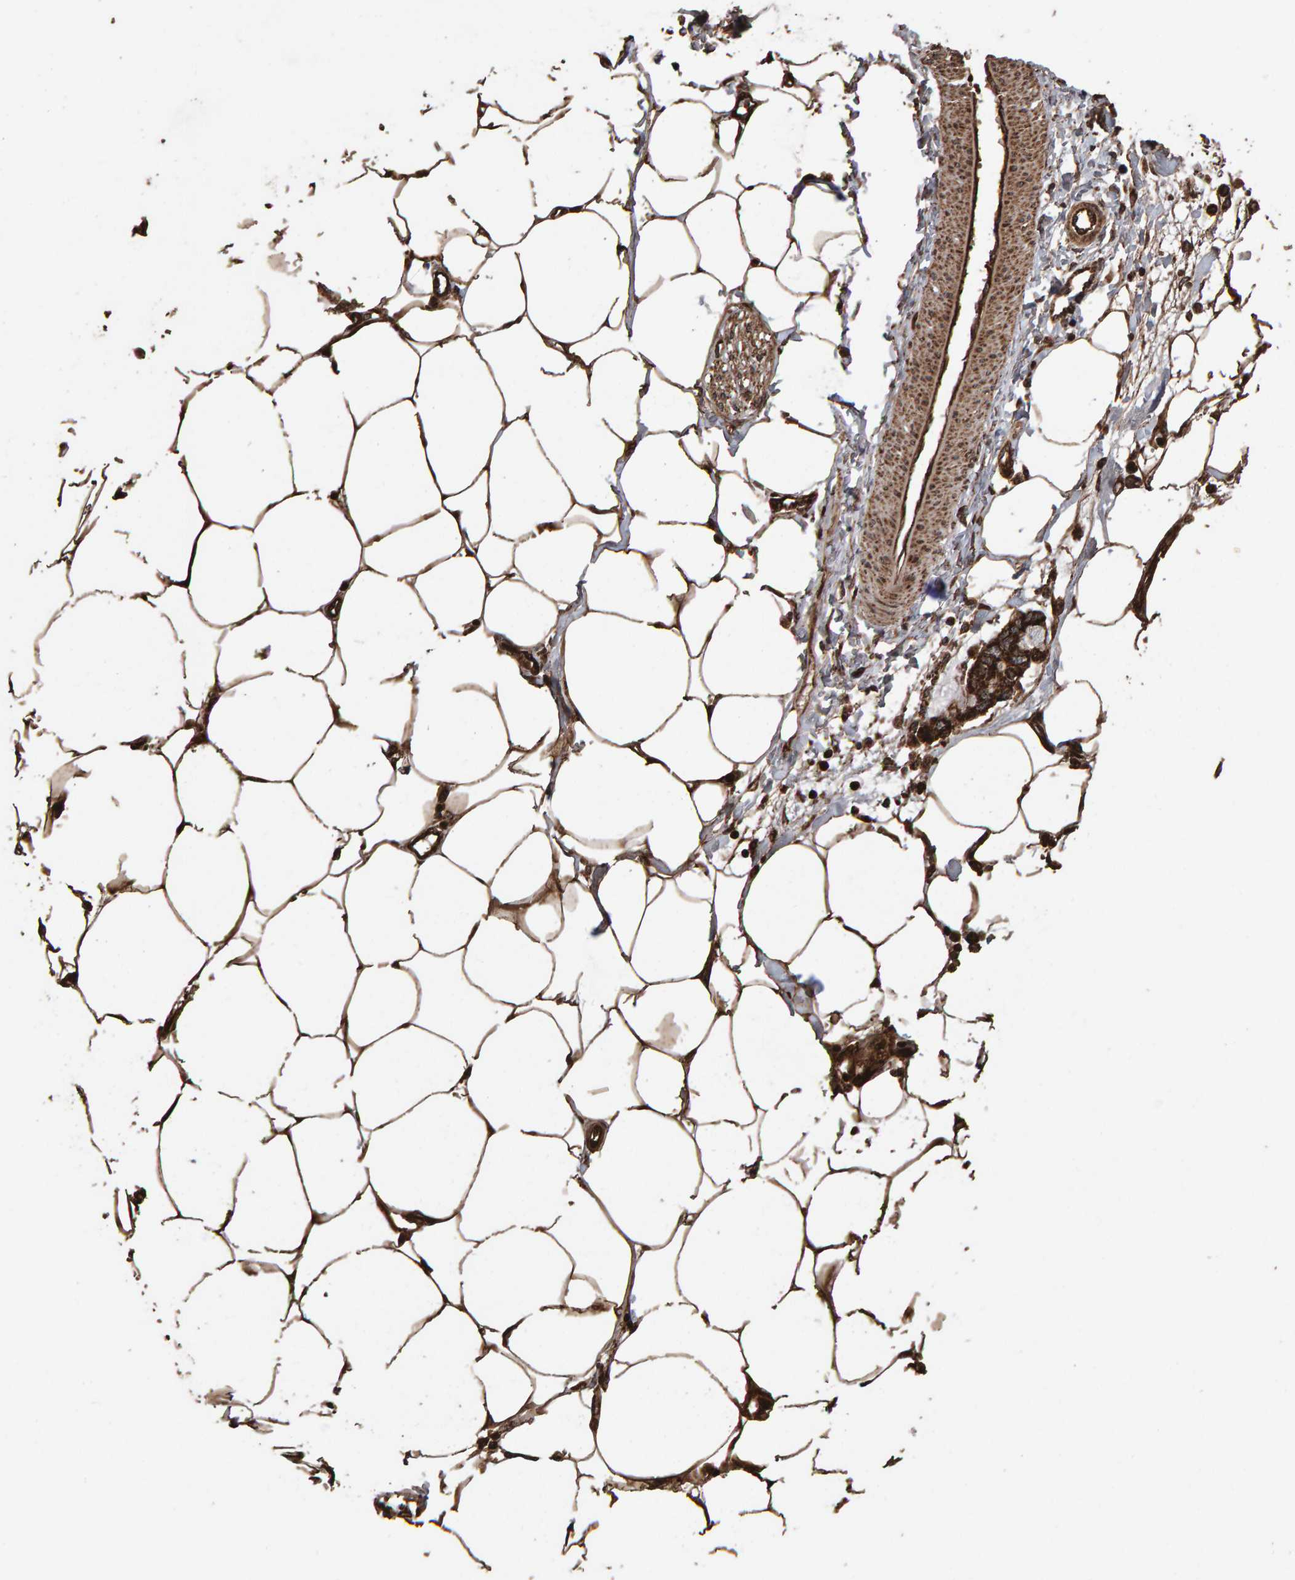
{"staining": {"intensity": "strong", "quantity": ">75%", "location": "cytoplasmic/membranous"}, "tissue": "adipose tissue", "cell_type": "Adipocytes", "image_type": "normal", "snomed": [{"axis": "morphology", "description": "Normal tissue, NOS"}, {"axis": "morphology", "description": "Adenocarcinoma, NOS"}, {"axis": "topography", "description": "Colon"}, {"axis": "topography", "description": "Peripheral nerve tissue"}], "caption": "Immunohistochemistry image of unremarkable adipose tissue: human adipose tissue stained using IHC shows high levels of strong protein expression localized specifically in the cytoplasmic/membranous of adipocytes, appearing as a cytoplasmic/membranous brown color.", "gene": "OSBP2", "patient": {"sex": "male", "age": 14}}